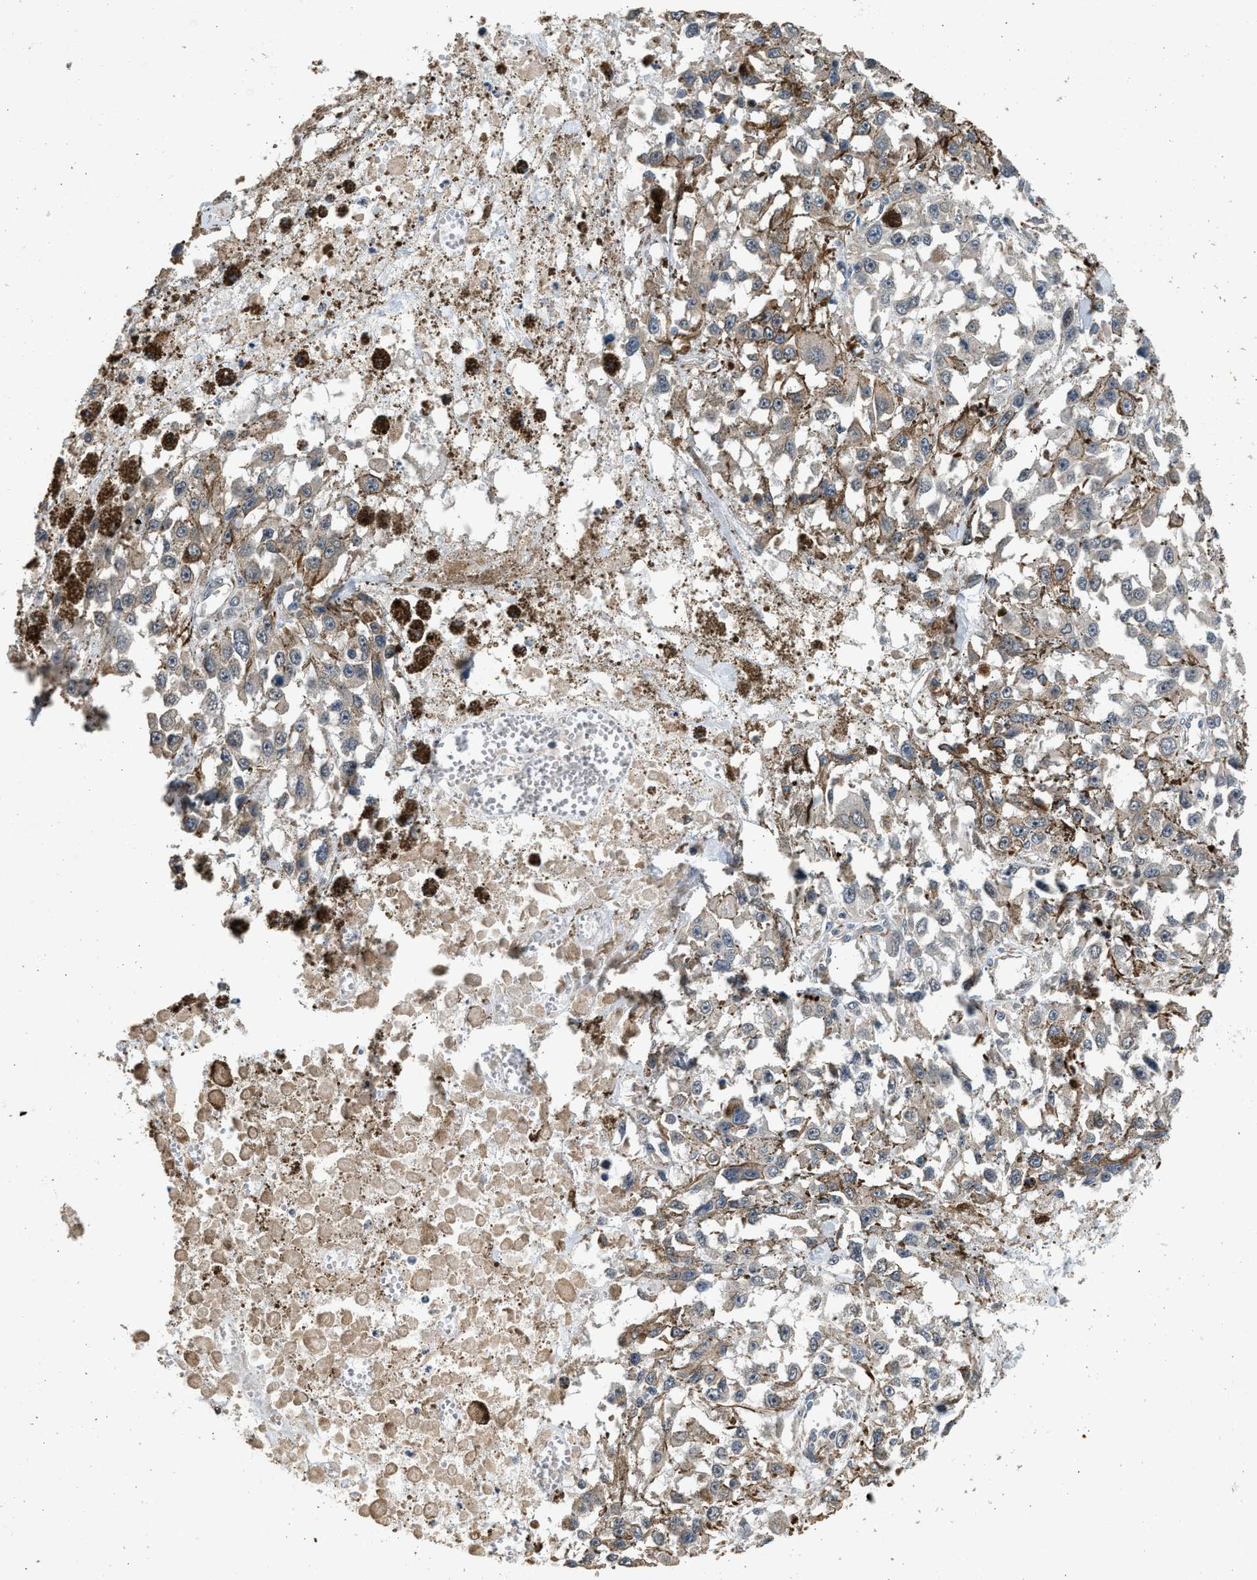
{"staining": {"intensity": "negative", "quantity": "none", "location": "none"}, "tissue": "melanoma", "cell_type": "Tumor cells", "image_type": "cancer", "snomed": [{"axis": "morphology", "description": "Malignant melanoma, Metastatic site"}, {"axis": "topography", "description": "Lymph node"}], "caption": "DAB (3,3'-diaminobenzidine) immunohistochemical staining of melanoma demonstrates no significant expression in tumor cells.", "gene": "PCLO", "patient": {"sex": "male", "age": 59}}